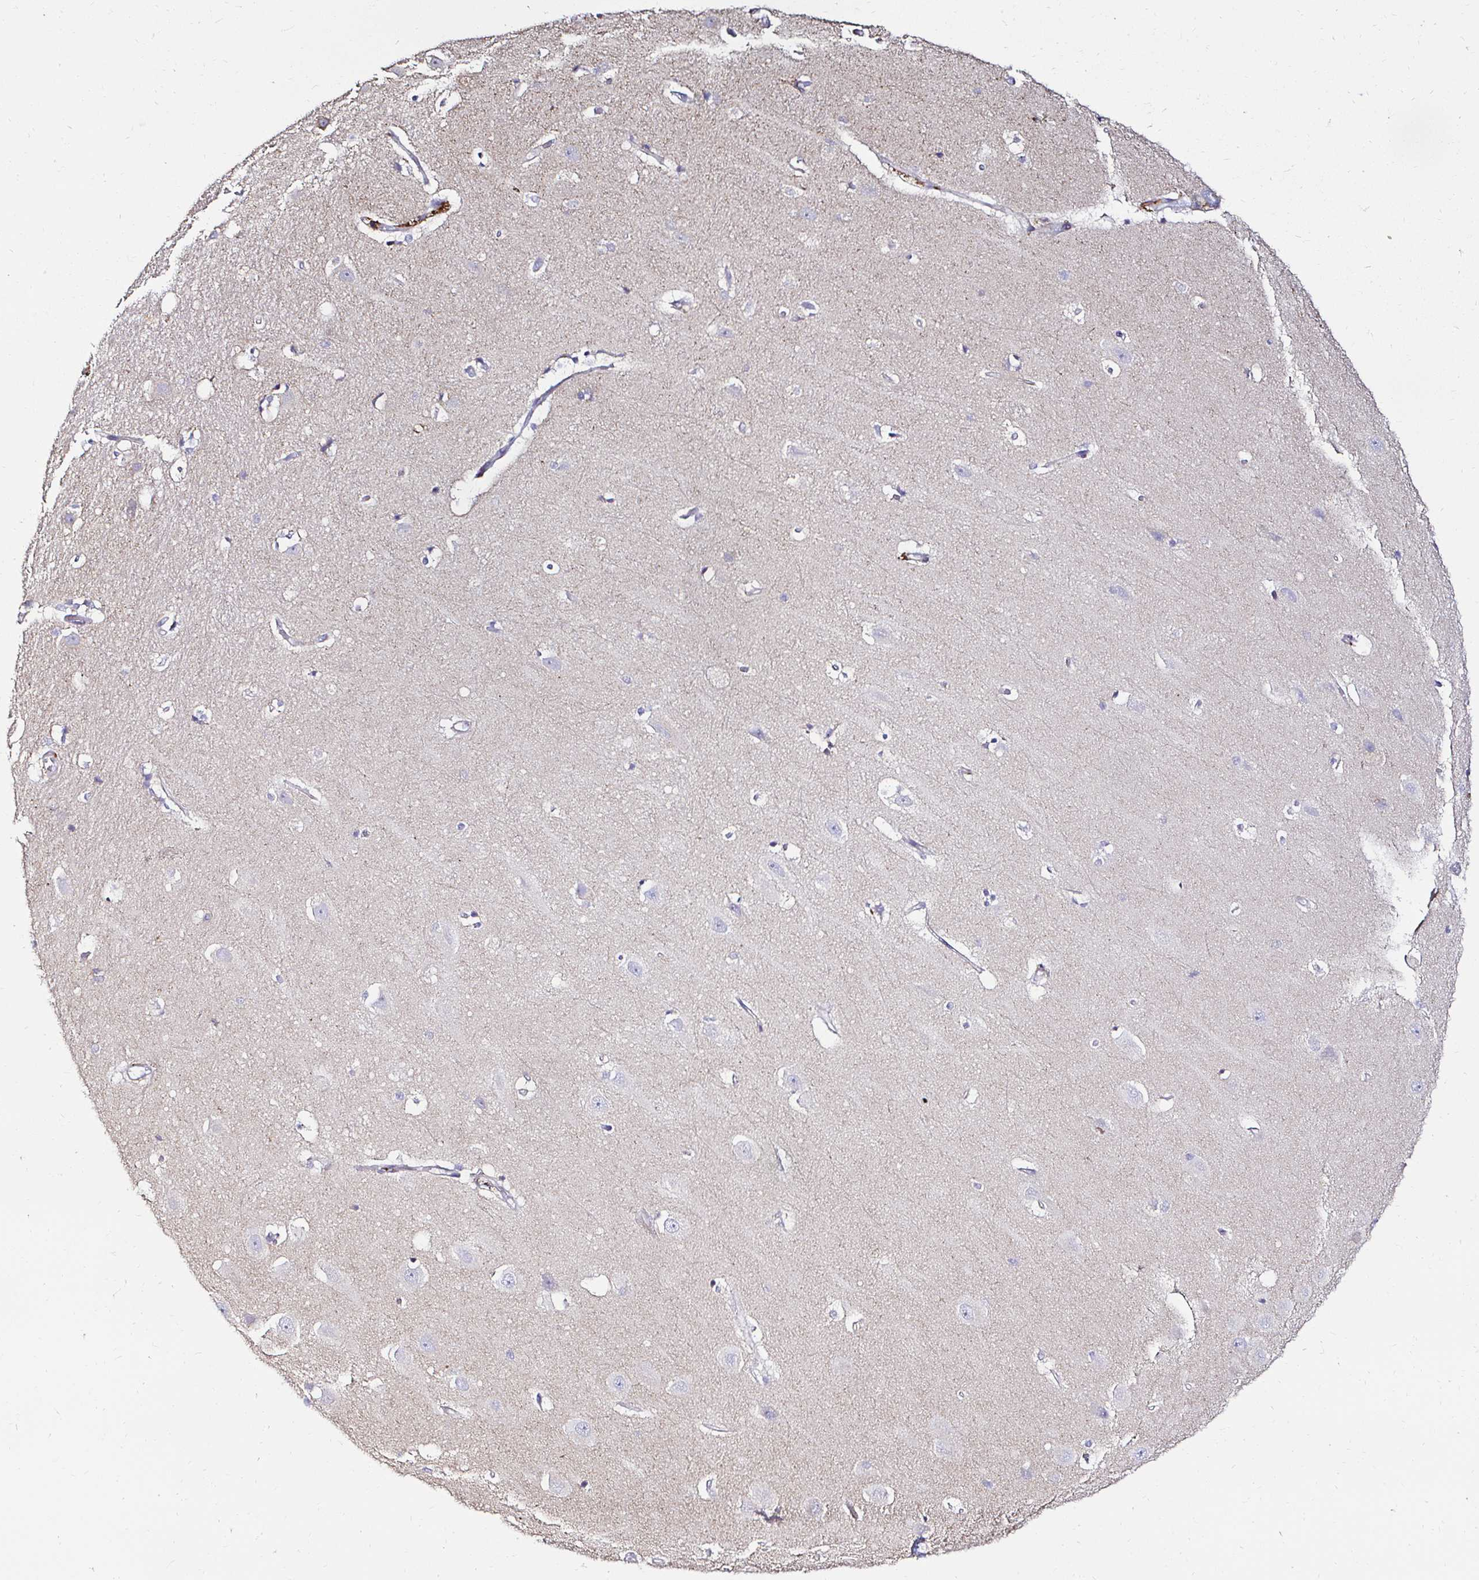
{"staining": {"intensity": "negative", "quantity": "none", "location": "none"}, "tissue": "hippocampus", "cell_type": "Glial cells", "image_type": "normal", "snomed": [{"axis": "morphology", "description": "Normal tissue, NOS"}, {"axis": "topography", "description": "Hippocampus"}], "caption": "High power microscopy micrograph of an immunohistochemistry (IHC) photomicrograph of benign hippocampus, revealing no significant positivity in glial cells. (Stains: DAB immunohistochemistry with hematoxylin counter stain, Microscopy: brightfield microscopy at high magnification).", "gene": "GALNS", "patient": {"sex": "male", "age": 63}}